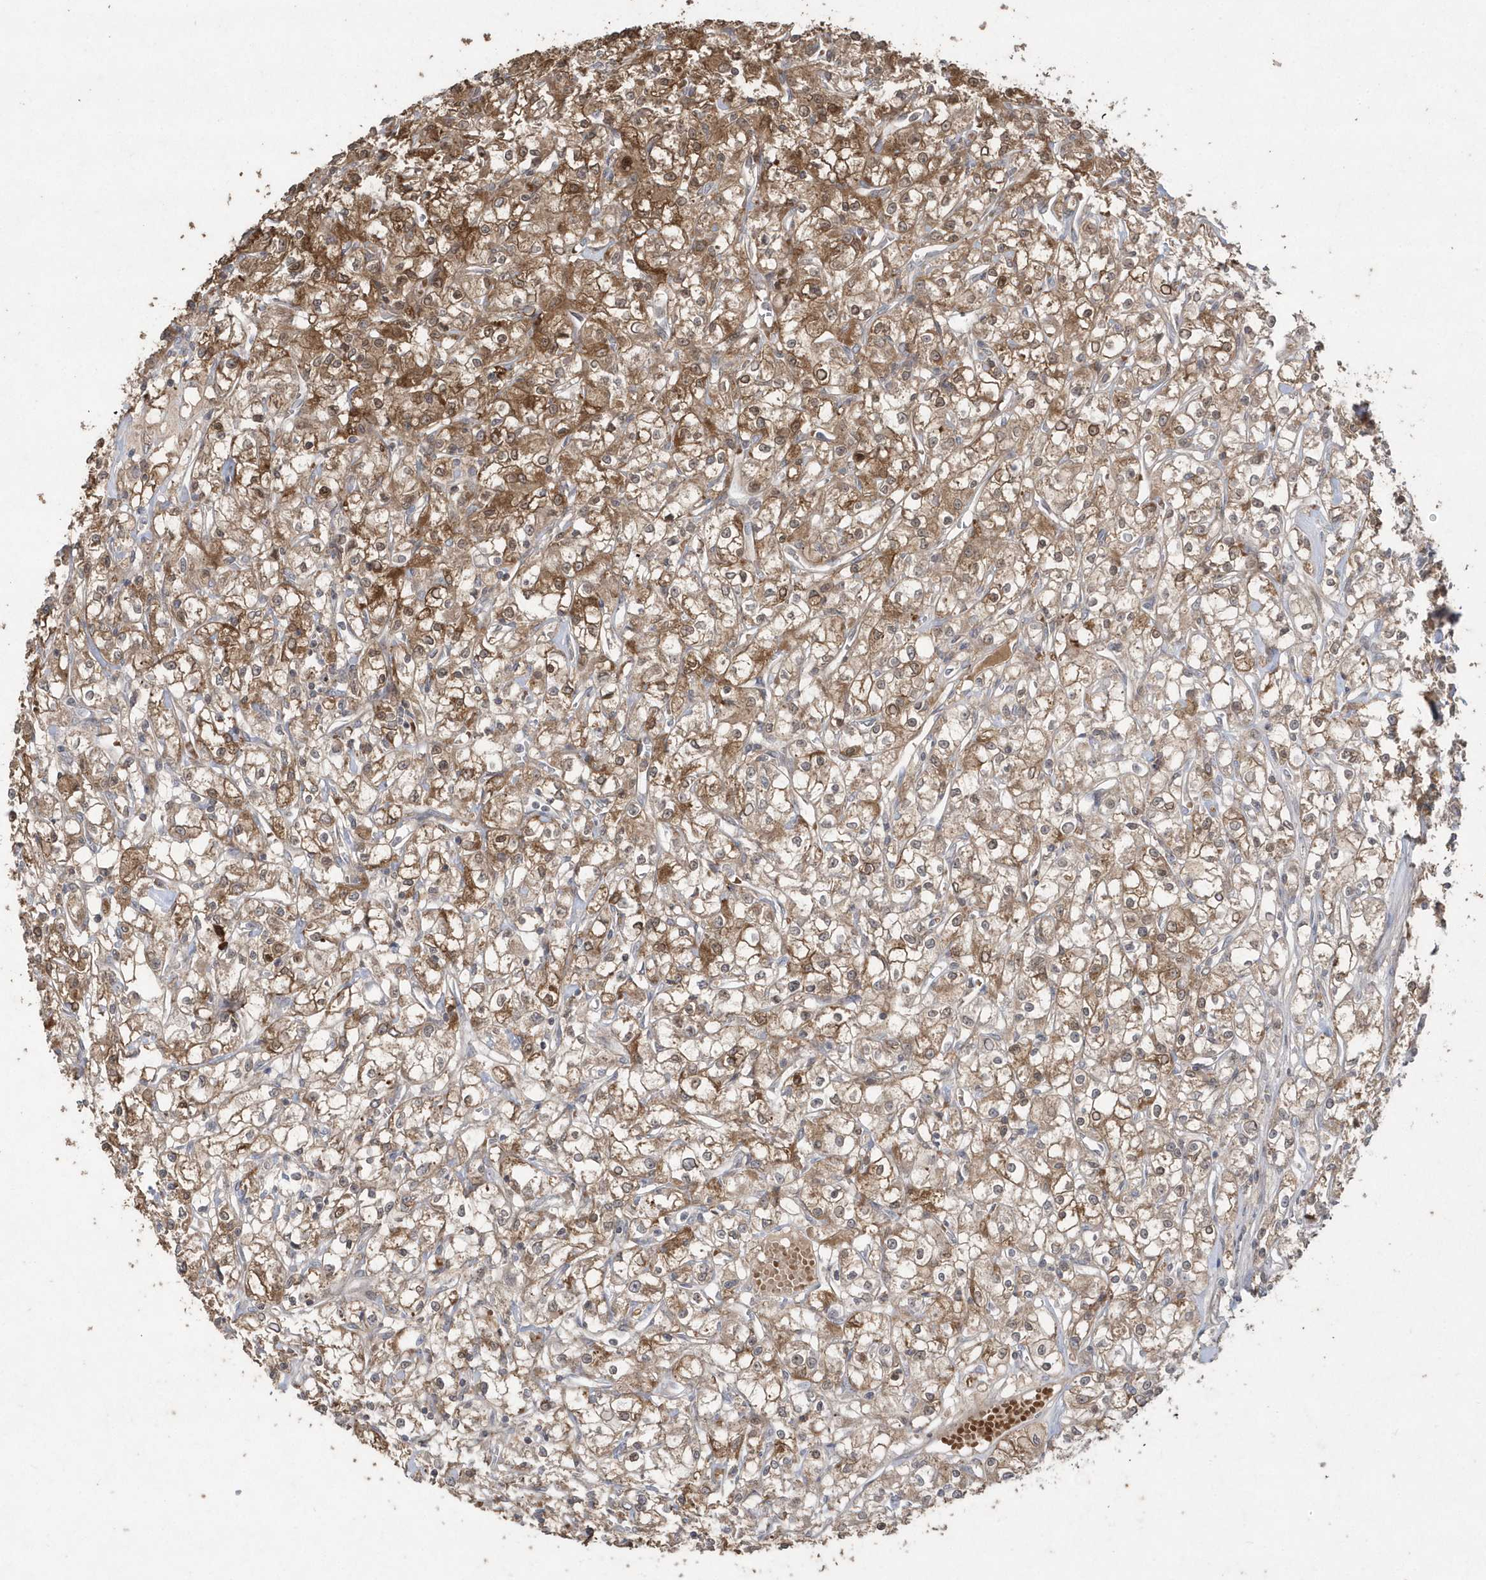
{"staining": {"intensity": "moderate", "quantity": ">75%", "location": "cytoplasmic/membranous"}, "tissue": "renal cancer", "cell_type": "Tumor cells", "image_type": "cancer", "snomed": [{"axis": "morphology", "description": "Adenocarcinoma, NOS"}, {"axis": "topography", "description": "Kidney"}], "caption": "Renal cancer (adenocarcinoma) stained for a protein shows moderate cytoplasmic/membranous positivity in tumor cells.", "gene": "GEMIN6", "patient": {"sex": "female", "age": 59}}